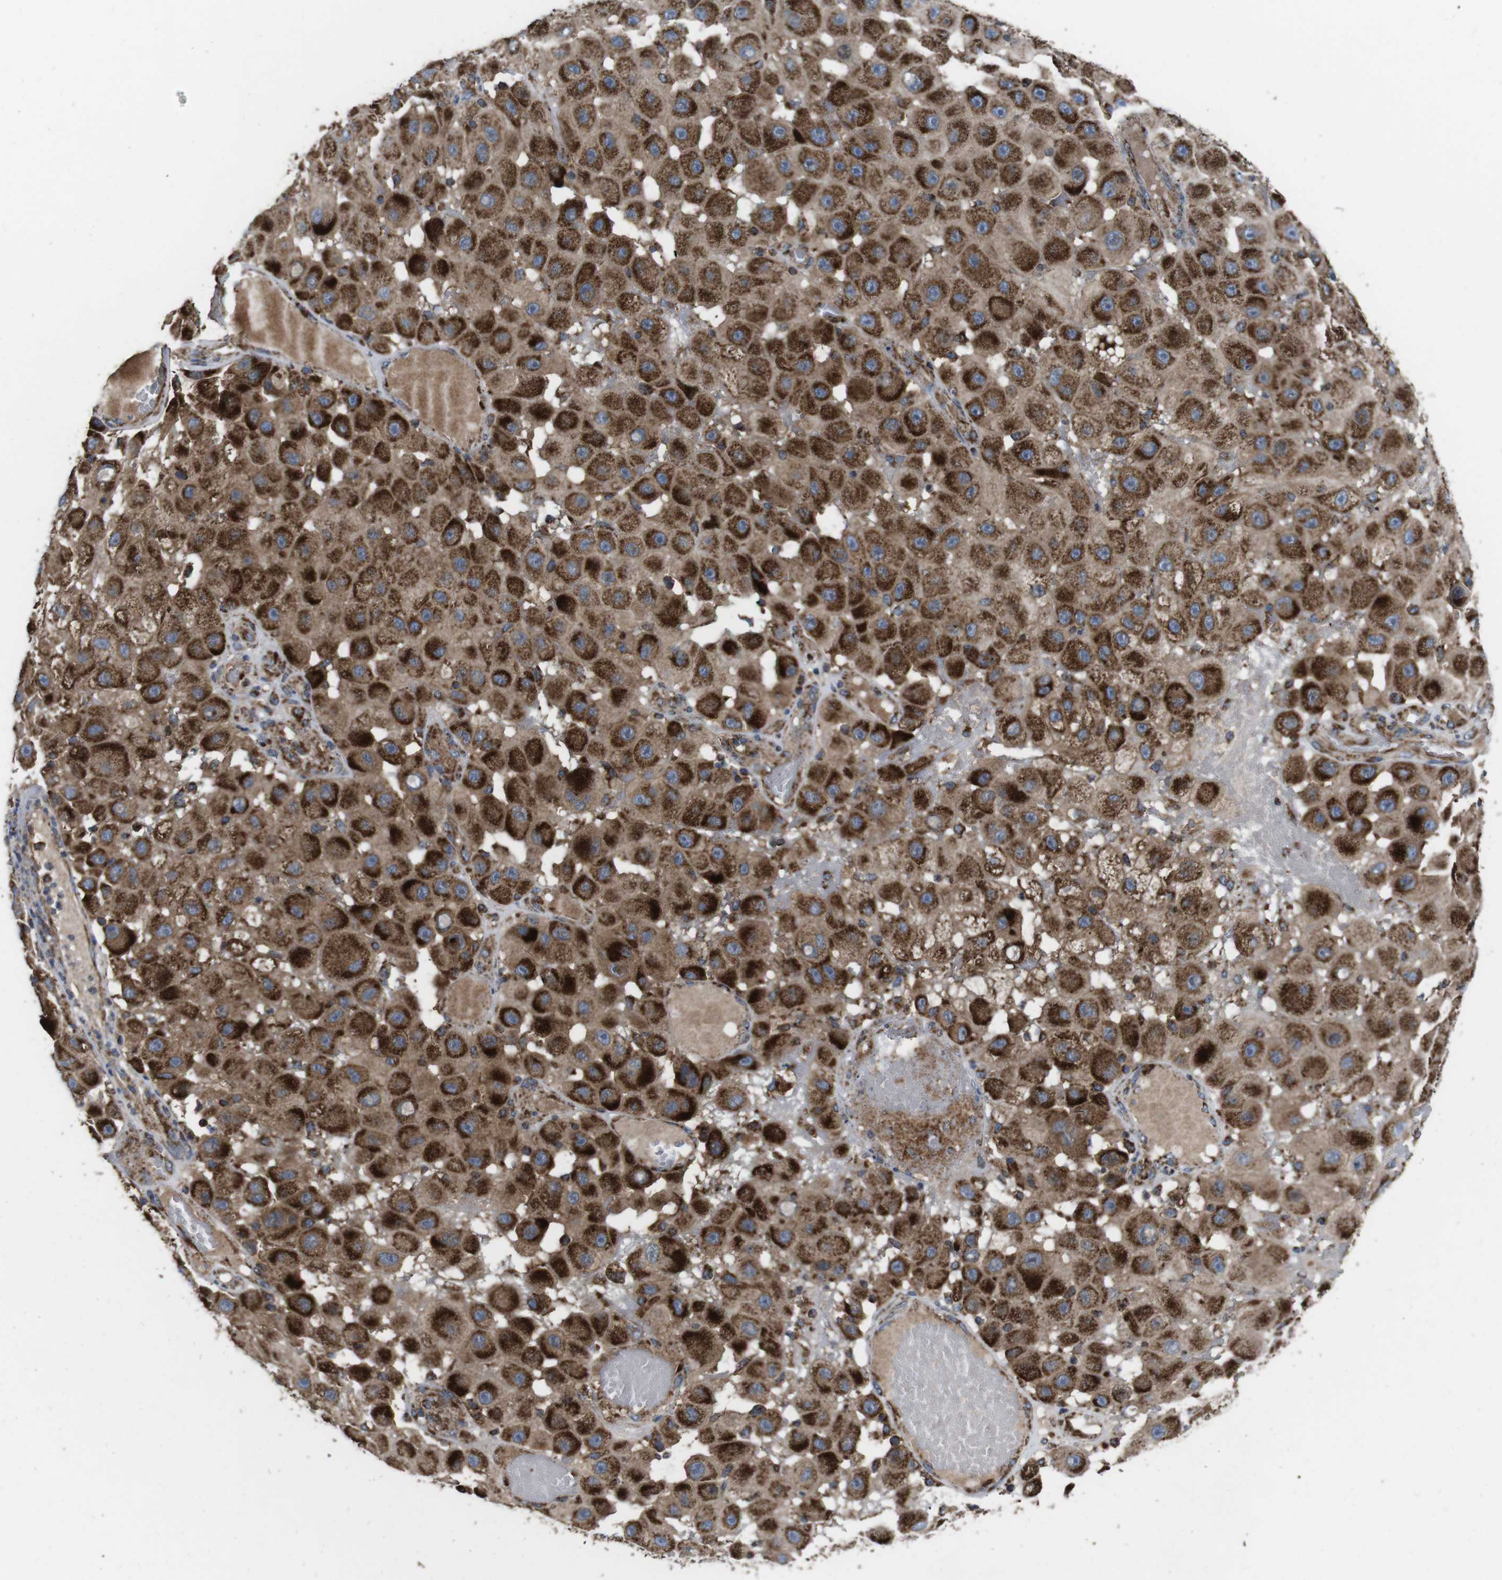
{"staining": {"intensity": "strong", "quantity": ">75%", "location": "cytoplasmic/membranous"}, "tissue": "melanoma", "cell_type": "Tumor cells", "image_type": "cancer", "snomed": [{"axis": "morphology", "description": "Malignant melanoma, NOS"}, {"axis": "topography", "description": "Skin"}], "caption": "Human melanoma stained with a protein marker exhibits strong staining in tumor cells.", "gene": "HK1", "patient": {"sex": "female", "age": 81}}